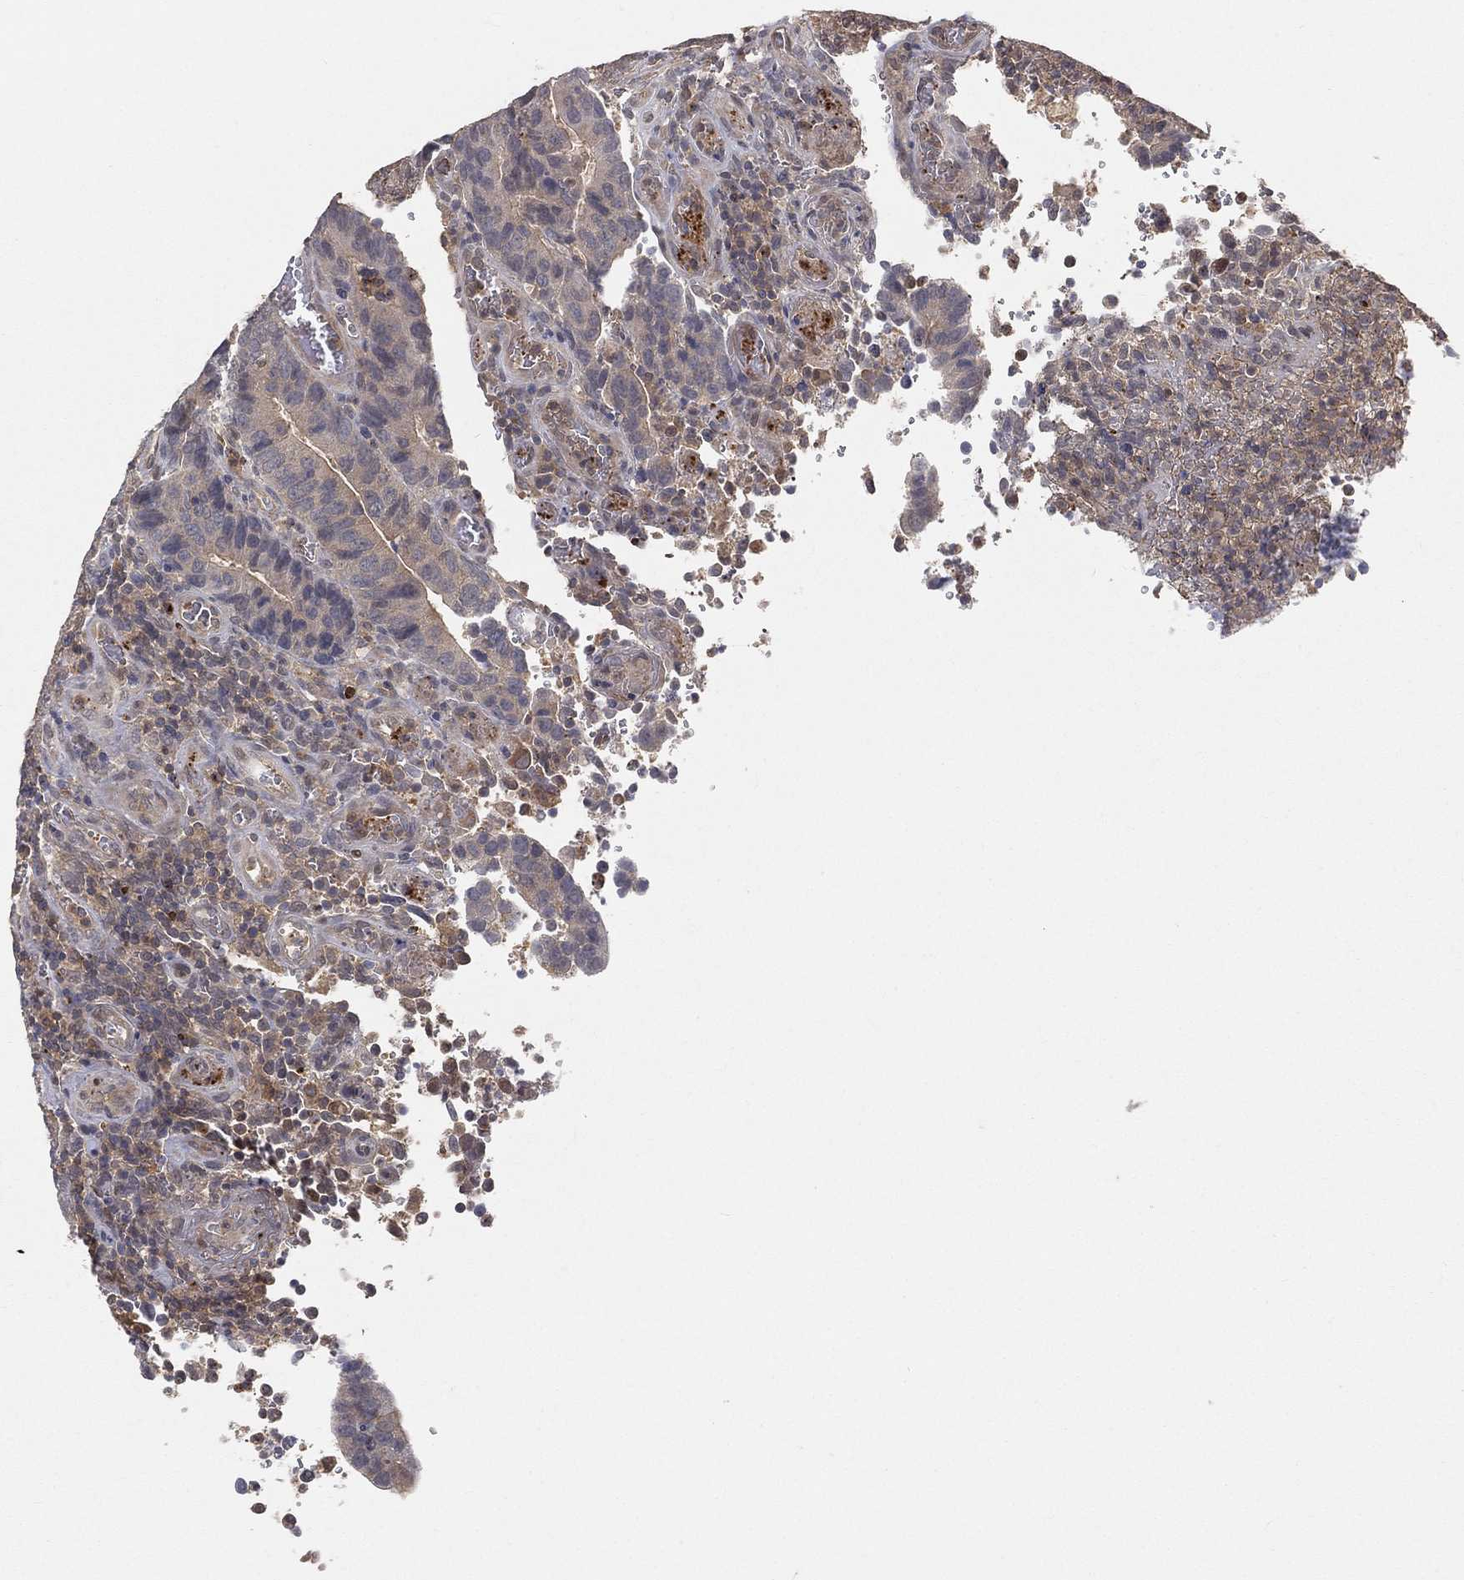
{"staining": {"intensity": "negative", "quantity": "none", "location": "none"}, "tissue": "colorectal cancer", "cell_type": "Tumor cells", "image_type": "cancer", "snomed": [{"axis": "morphology", "description": "Adenocarcinoma, NOS"}, {"axis": "topography", "description": "Colon"}], "caption": "This histopathology image is of colorectal adenocarcinoma stained with immunohistochemistry (IHC) to label a protein in brown with the nuclei are counter-stained blue. There is no positivity in tumor cells.", "gene": "MAPK1", "patient": {"sex": "female", "age": 56}}